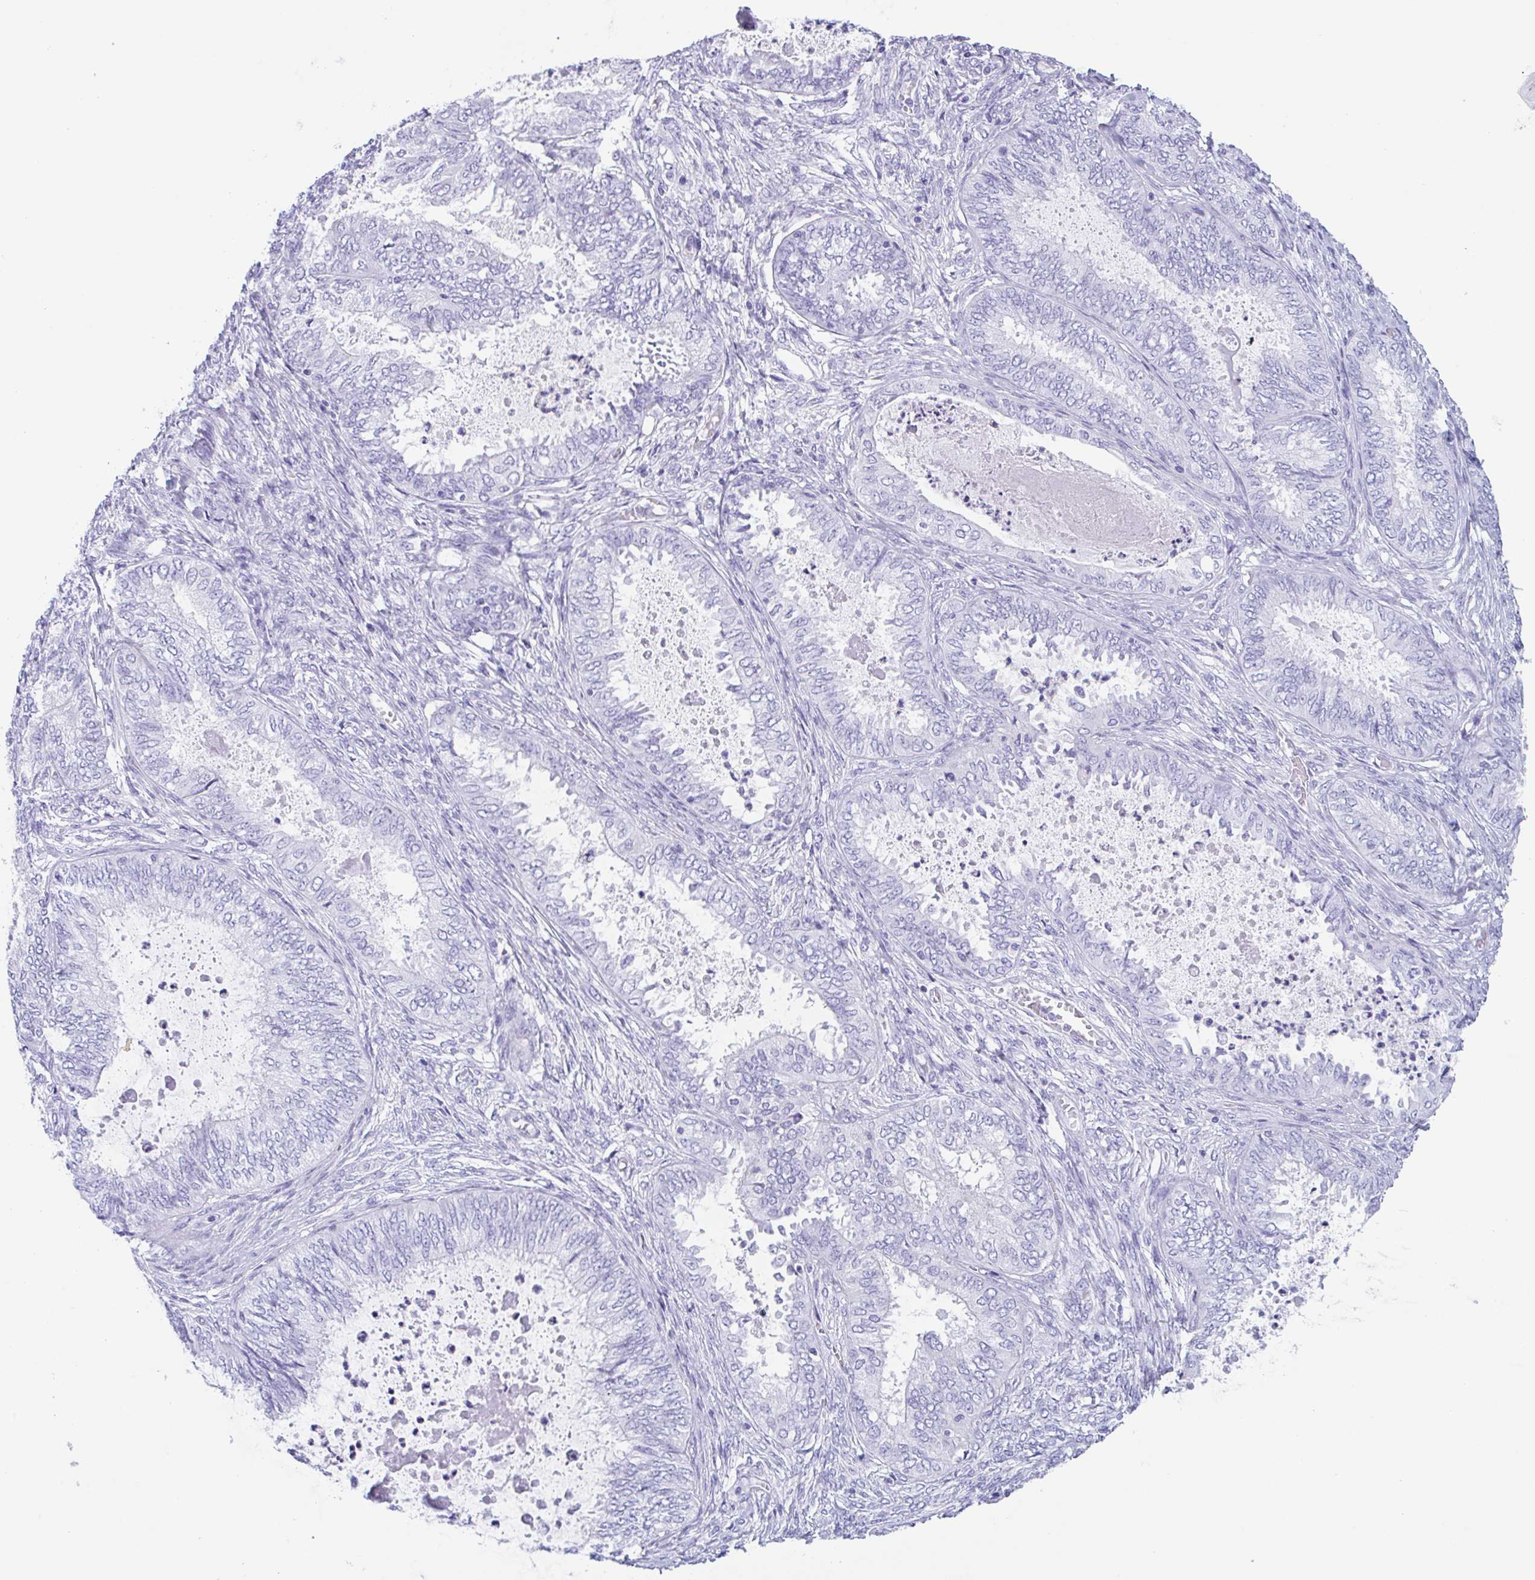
{"staining": {"intensity": "negative", "quantity": "none", "location": "none"}, "tissue": "ovarian cancer", "cell_type": "Tumor cells", "image_type": "cancer", "snomed": [{"axis": "morphology", "description": "Carcinoma, endometroid"}, {"axis": "topography", "description": "Ovary"}], "caption": "Photomicrograph shows no protein positivity in tumor cells of ovarian endometroid carcinoma tissue. (Immunohistochemistry (ihc), brightfield microscopy, high magnification).", "gene": "TAS2R41", "patient": {"sex": "female", "age": 70}}